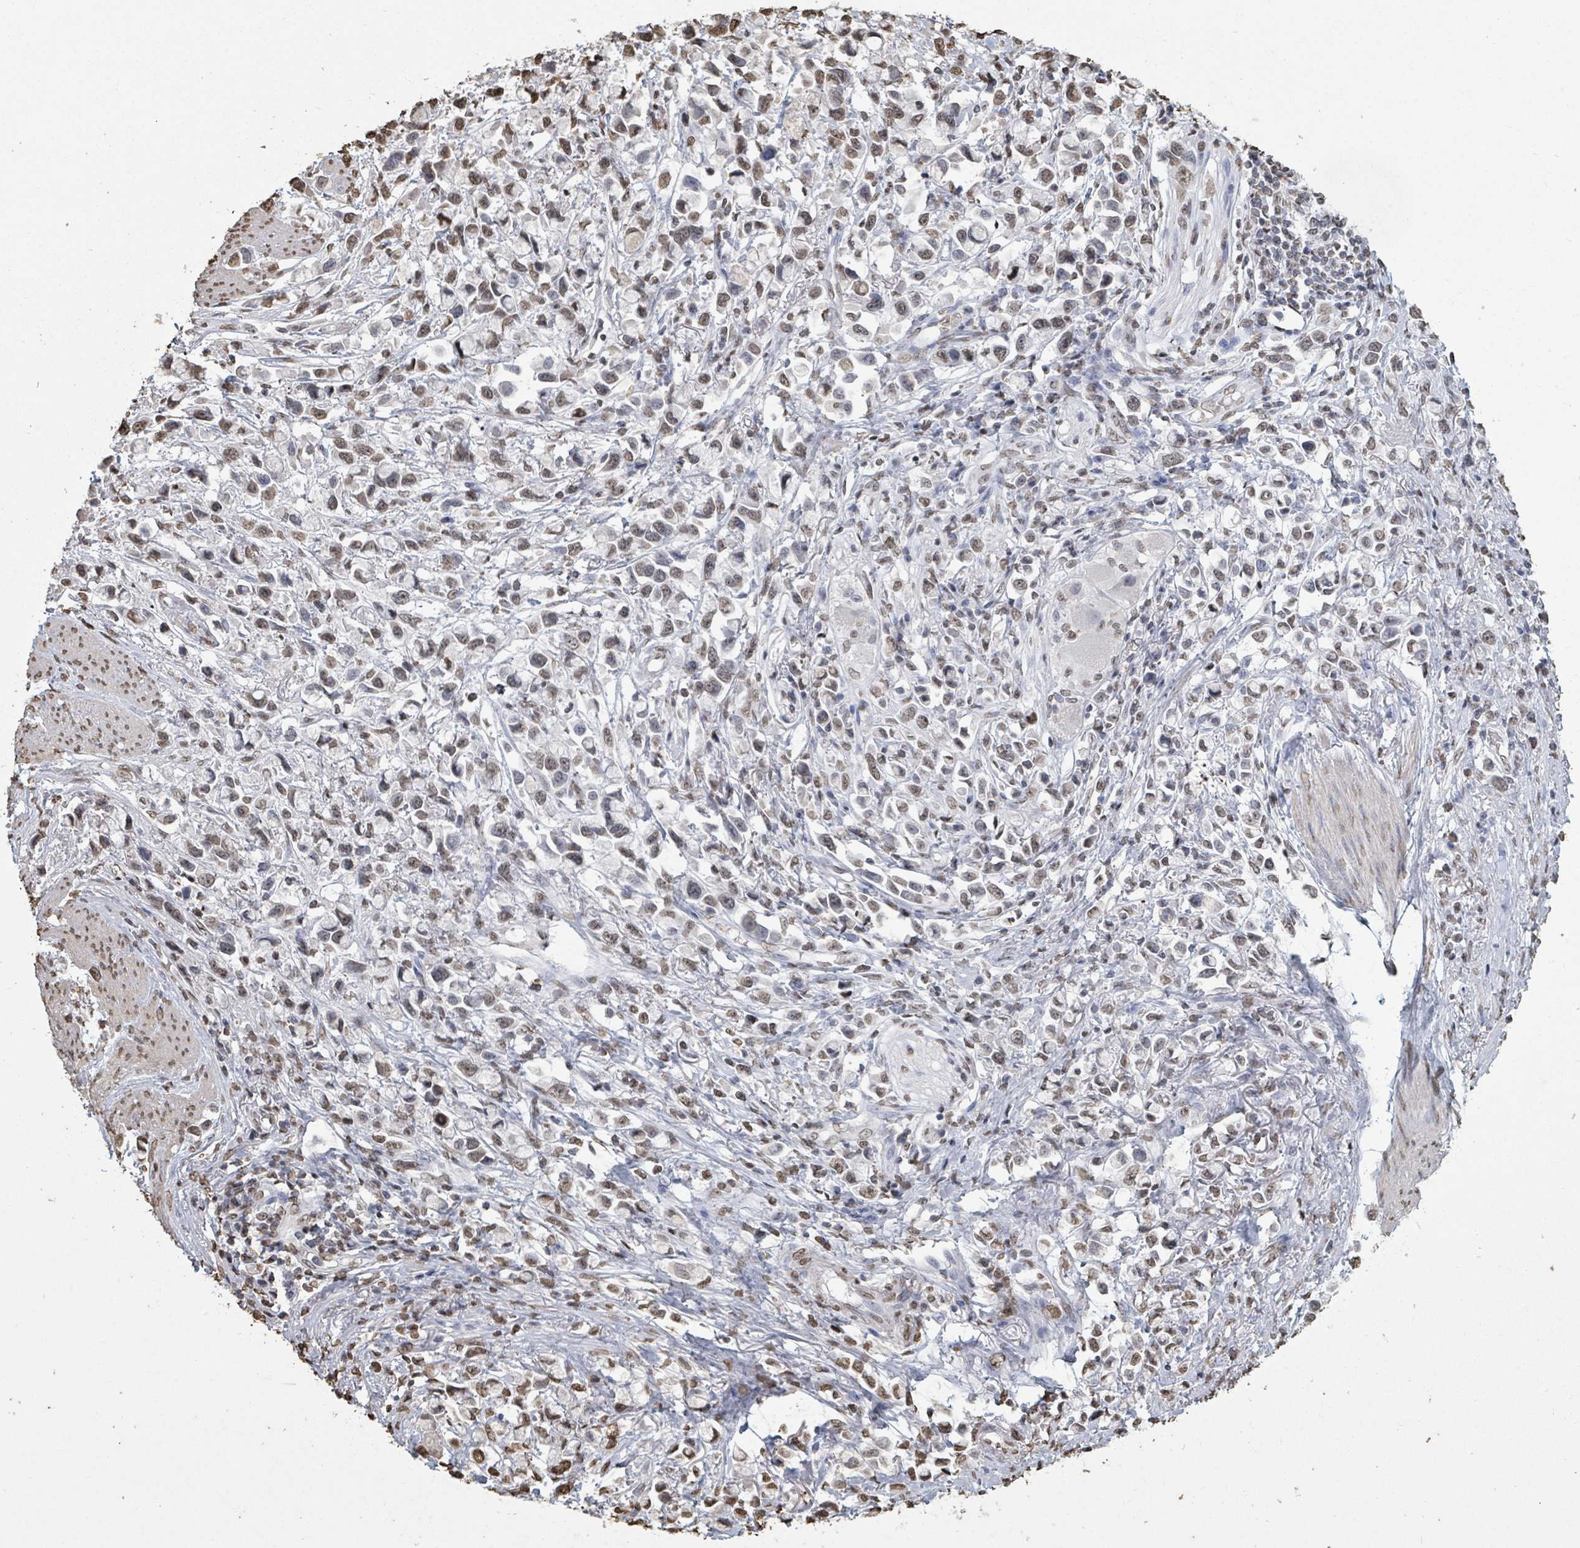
{"staining": {"intensity": "moderate", "quantity": "25%-75%", "location": "nuclear"}, "tissue": "stomach cancer", "cell_type": "Tumor cells", "image_type": "cancer", "snomed": [{"axis": "morphology", "description": "Adenocarcinoma, NOS"}, {"axis": "topography", "description": "Stomach"}], "caption": "Adenocarcinoma (stomach) stained for a protein (brown) shows moderate nuclear positive expression in about 25%-75% of tumor cells.", "gene": "MRPS12", "patient": {"sex": "female", "age": 81}}